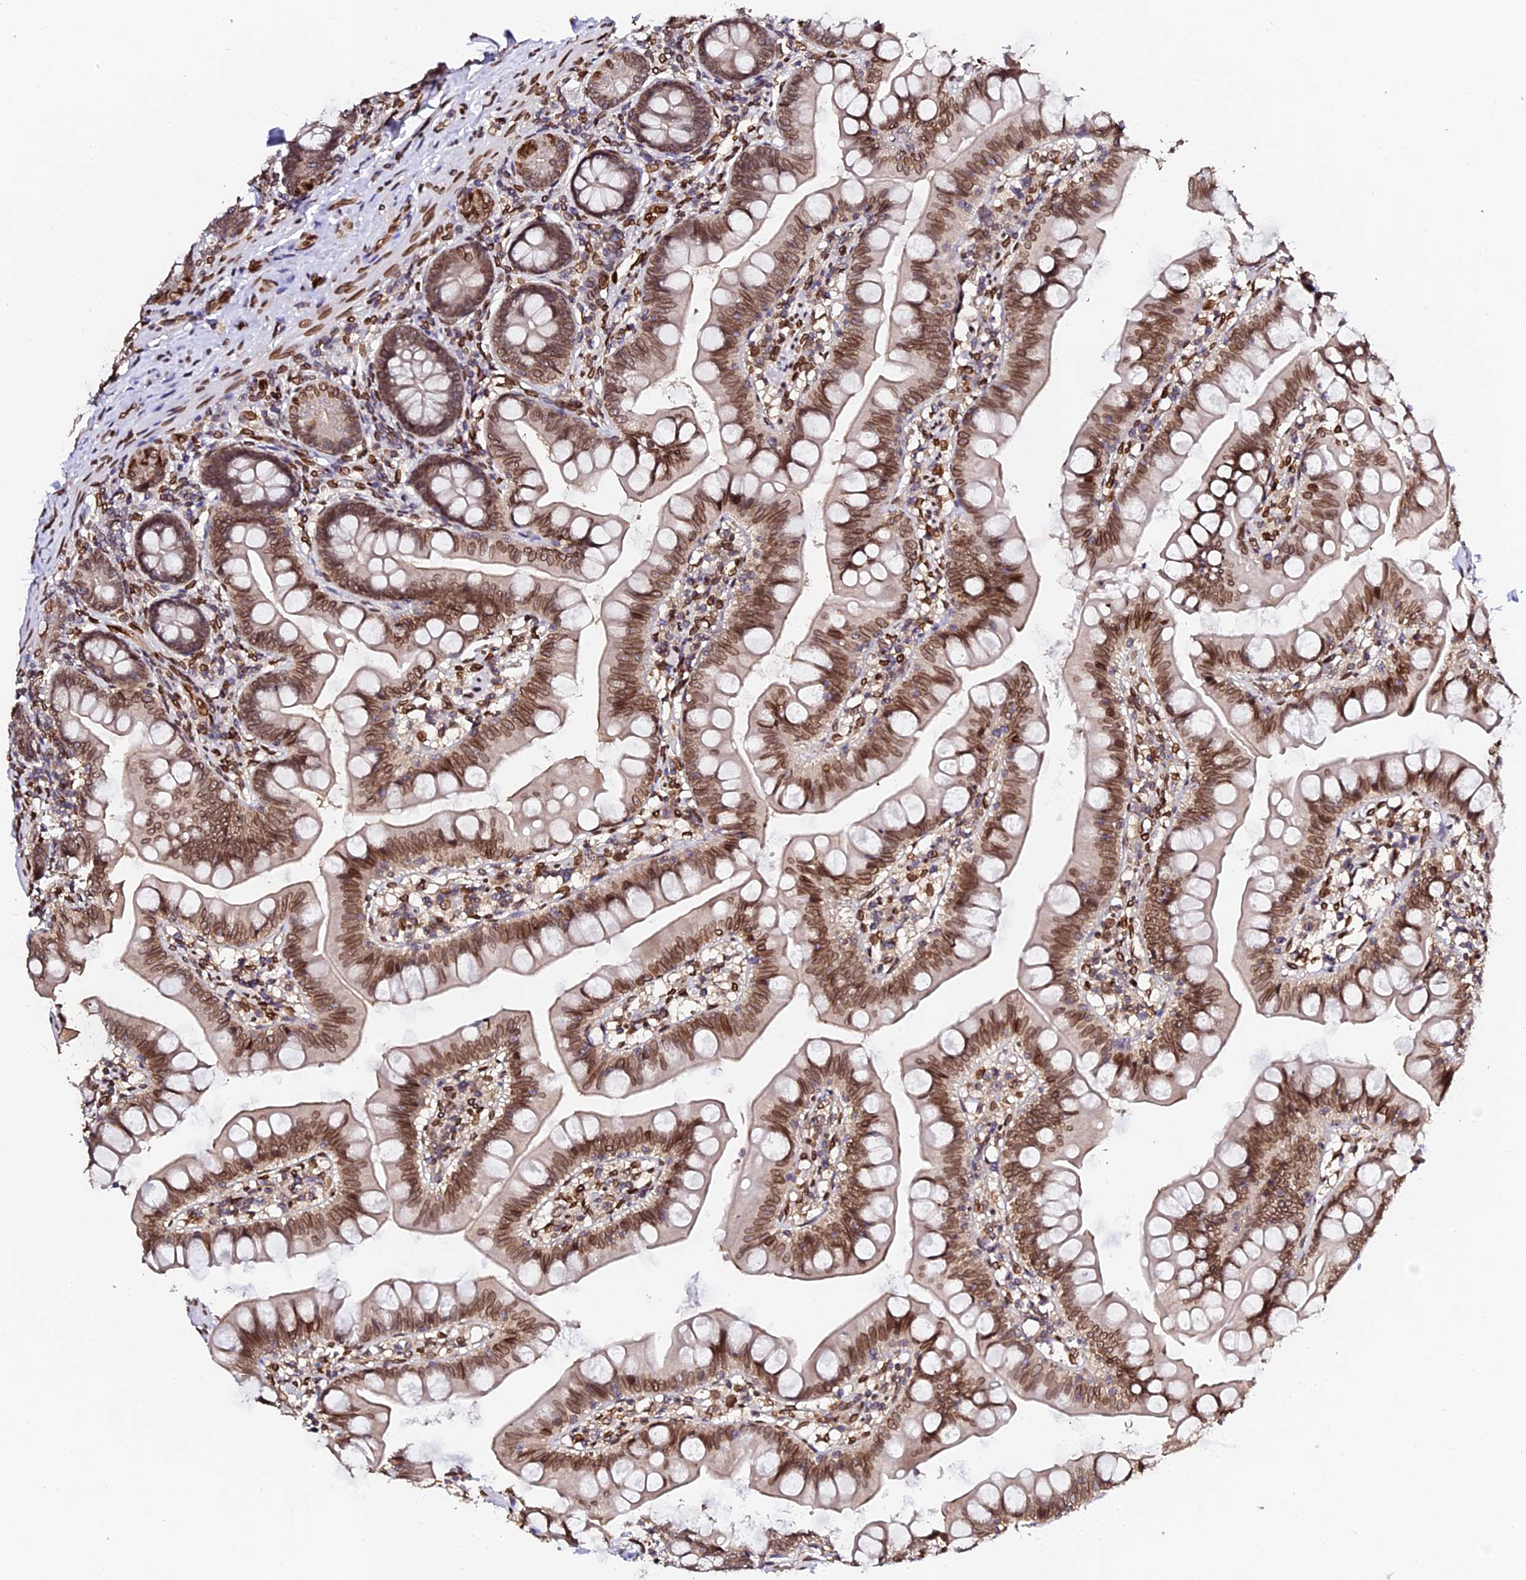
{"staining": {"intensity": "moderate", "quantity": ">75%", "location": "cytoplasmic/membranous,nuclear"}, "tissue": "small intestine", "cell_type": "Glandular cells", "image_type": "normal", "snomed": [{"axis": "morphology", "description": "Normal tissue, NOS"}, {"axis": "topography", "description": "Small intestine"}], "caption": "Immunohistochemistry photomicrograph of benign human small intestine stained for a protein (brown), which demonstrates medium levels of moderate cytoplasmic/membranous,nuclear positivity in about >75% of glandular cells.", "gene": "ANAPC5", "patient": {"sex": "male", "age": 7}}